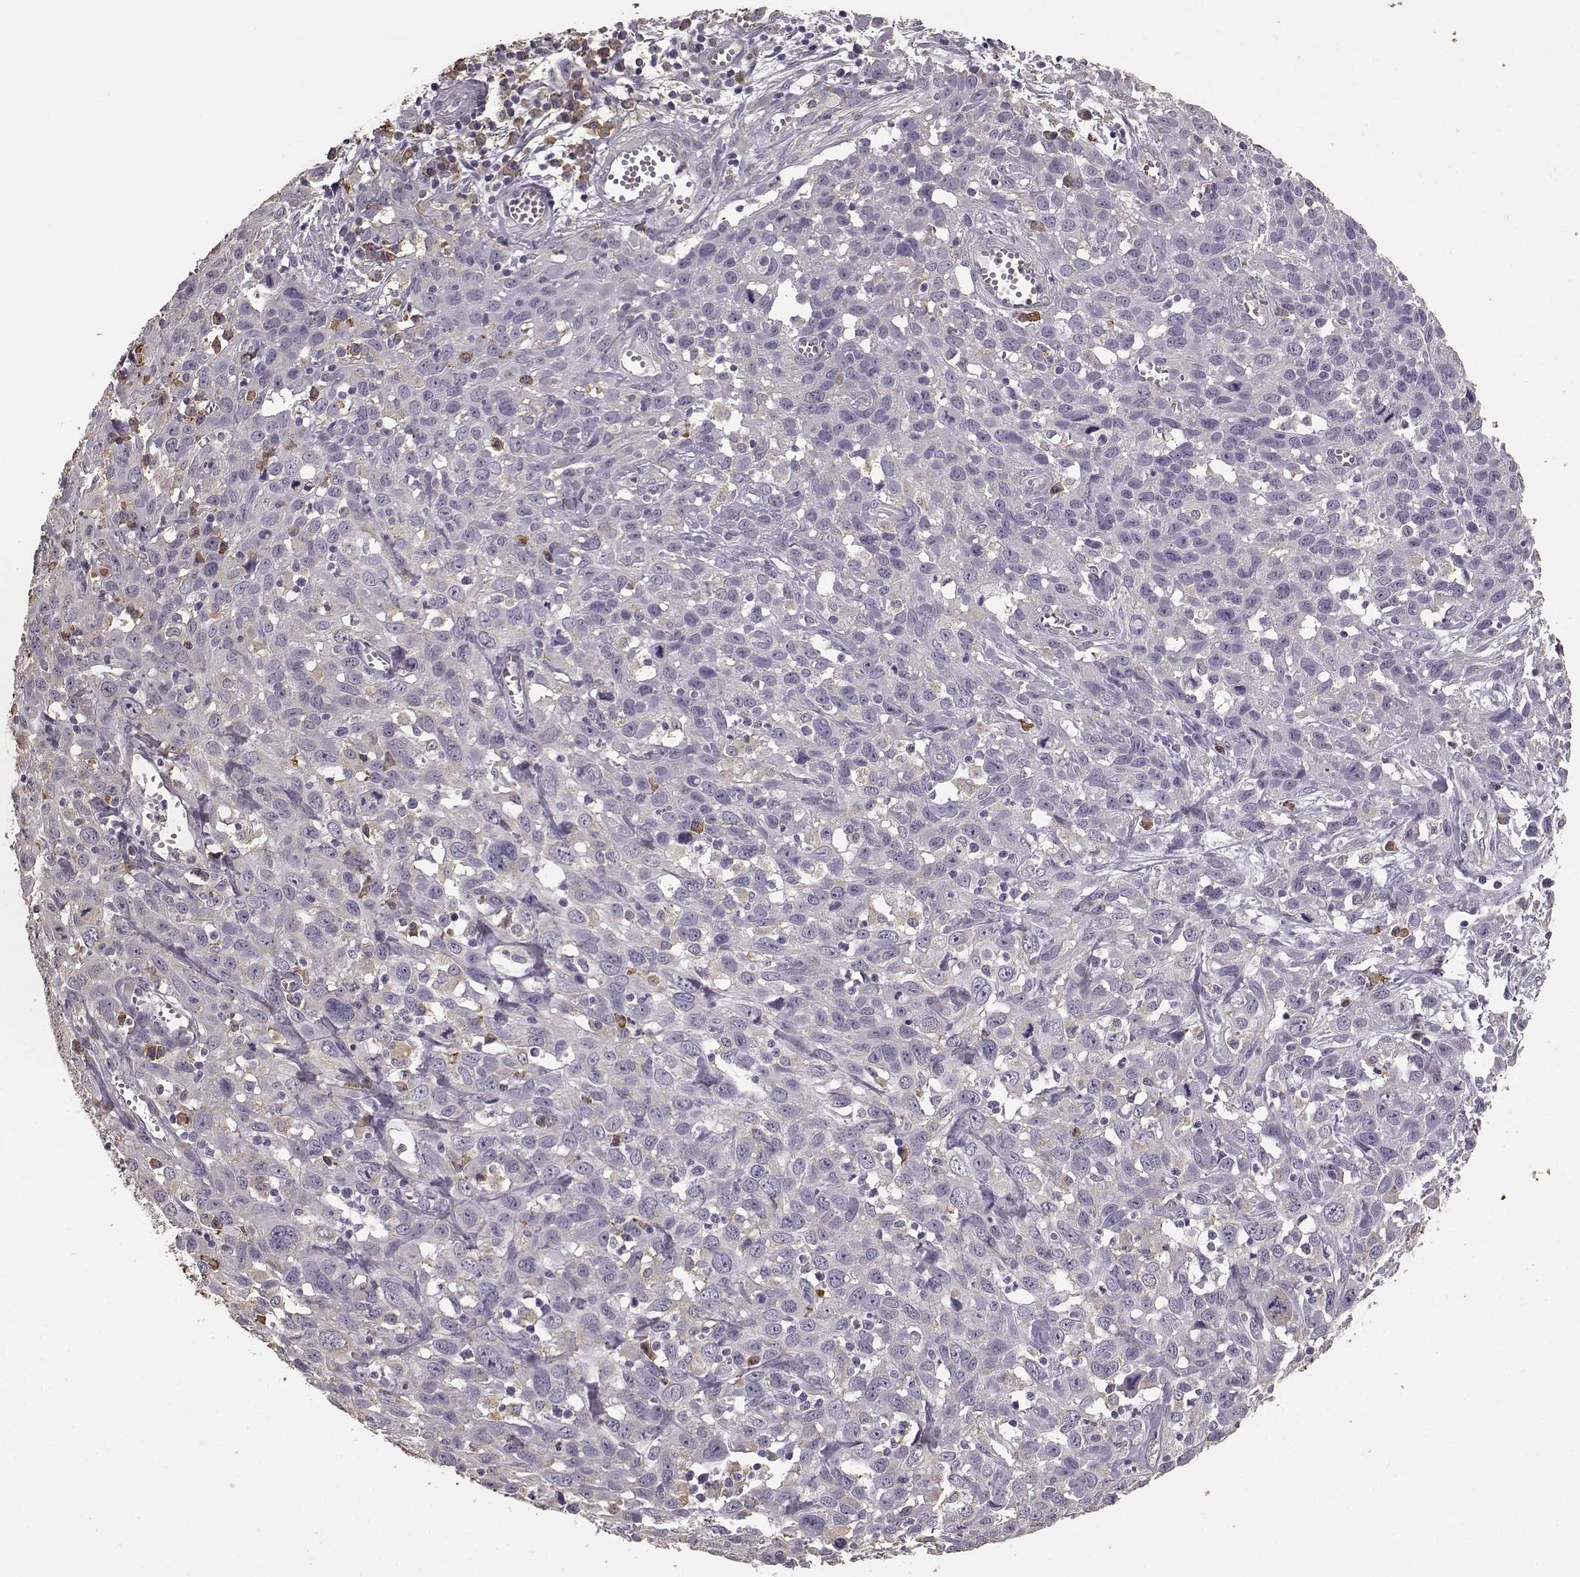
{"staining": {"intensity": "negative", "quantity": "none", "location": "none"}, "tissue": "cervical cancer", "cell_type": "Tumor cells", "image_type": "cancer", "snomed": [{"axis": "morphology", "description": "Squamous cell carcinoma, NOS"}, {"axis": "topography", "description": "Cervix"}], "caption": "The micrograph displays no staining of tumor cells in cervical squamous cell carcinoma.", "gene": "GABRG3", "patient": {"sex": "female", "age": 38}}